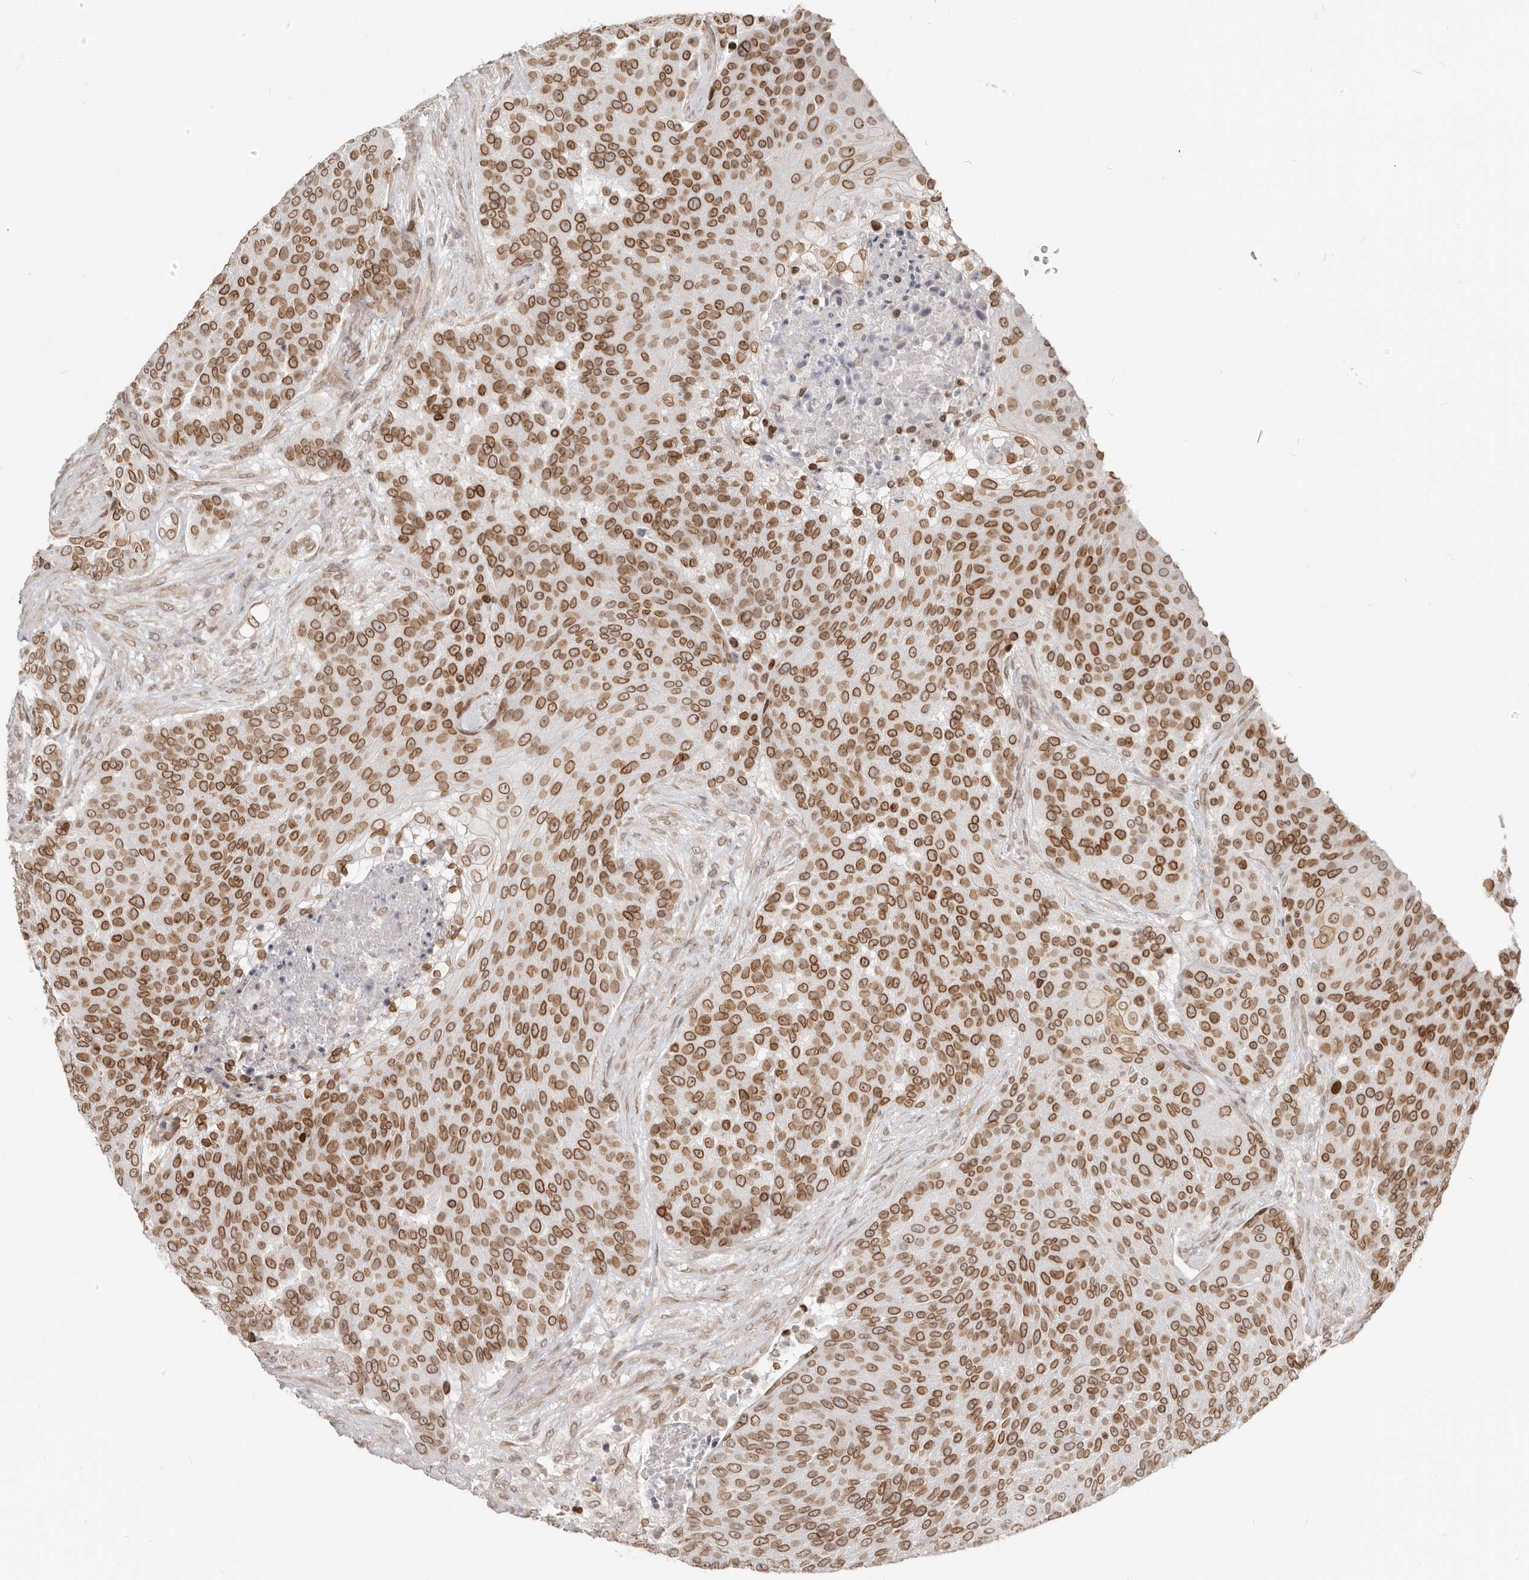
{"staining": {"intensity": "strong", "quantity": ">75%", "location": "cytoplasmic/membranous,nuclear"}, "tissue": "urothelial cancer", "cell_type": "Tumor cells", "image_type": "cancer", "snomed": [{"axis": "morphology", "description": "Urothelial carcinoma, High grade"}, {"axis": "topography", "description": "Urinary bladder"}], "caption": "High-power microscopy captured an IHC image of urothelial carcinoma (high-grade), revealing strong cytoplasmic/membranous and nuclear expression in about >75% of tumor cells.", "gene": "NUP153", "patient": {"sex": "female", "age": 63}}